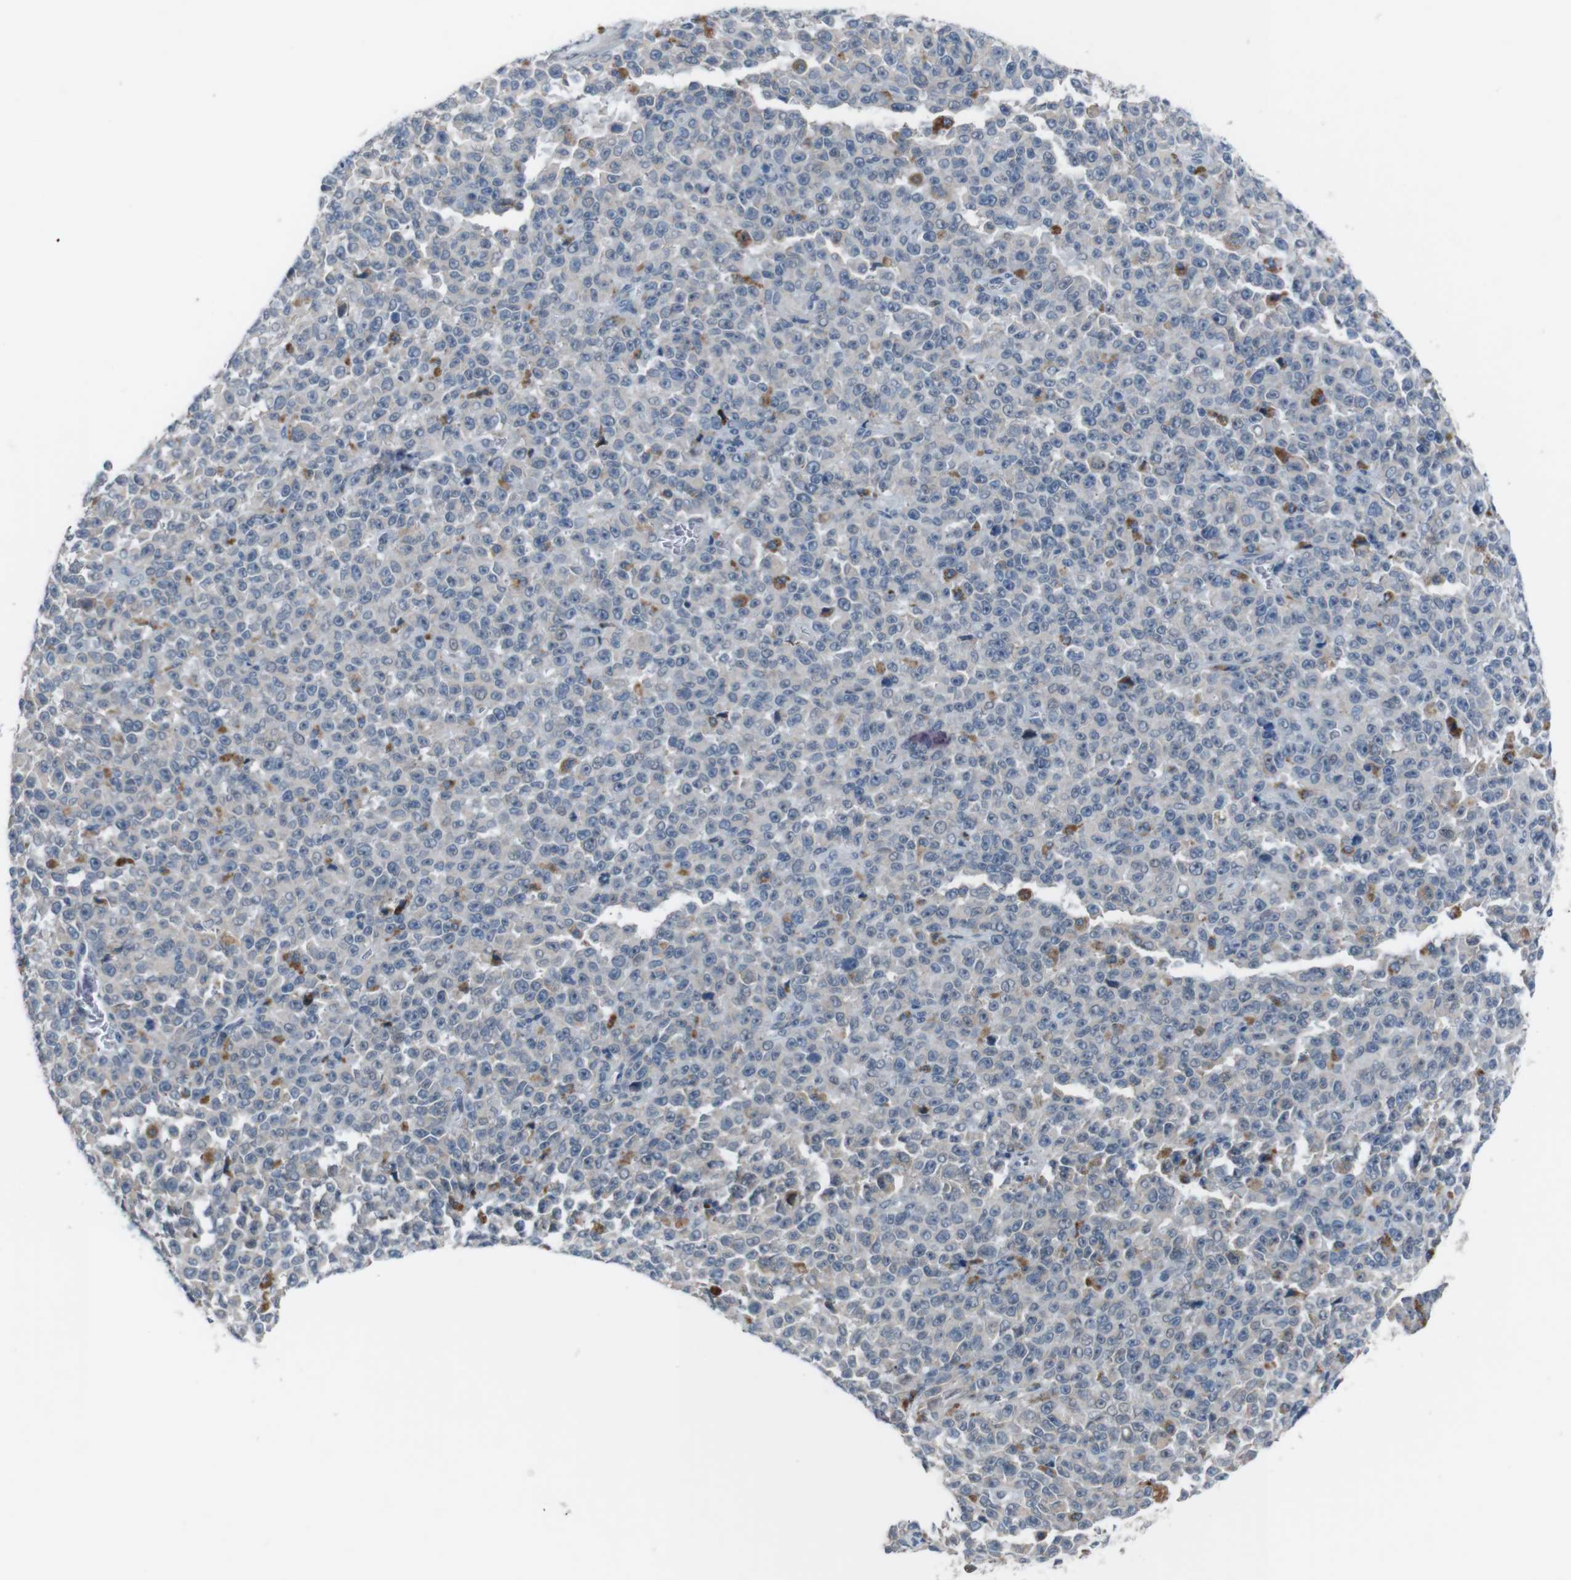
{"staining": {"intensity": "moderate", "quantity": "<25%", "location": "cytoplasmic/membranous"}, "tissue": "melanoma", "cell_type": "Tumor cells", "image_type": "cancer", "snomed": [{"axis": "morphology", "description": "Malignant melanoma, NOS"}, {"axis": "topography", "description": "Skin"}], "caption": "IHC histopathology image of neoplastic tissue: malignant melanoma stained using immunohistochemistry exhibits low levels of moderate protein expression localized specifically in the cytoplasmic/membranous of tumor cells, appearing as a cytoplasmic/membranous brown color.", "gene": "CDH22", "patient": {"sex": "female", "age": 82}}